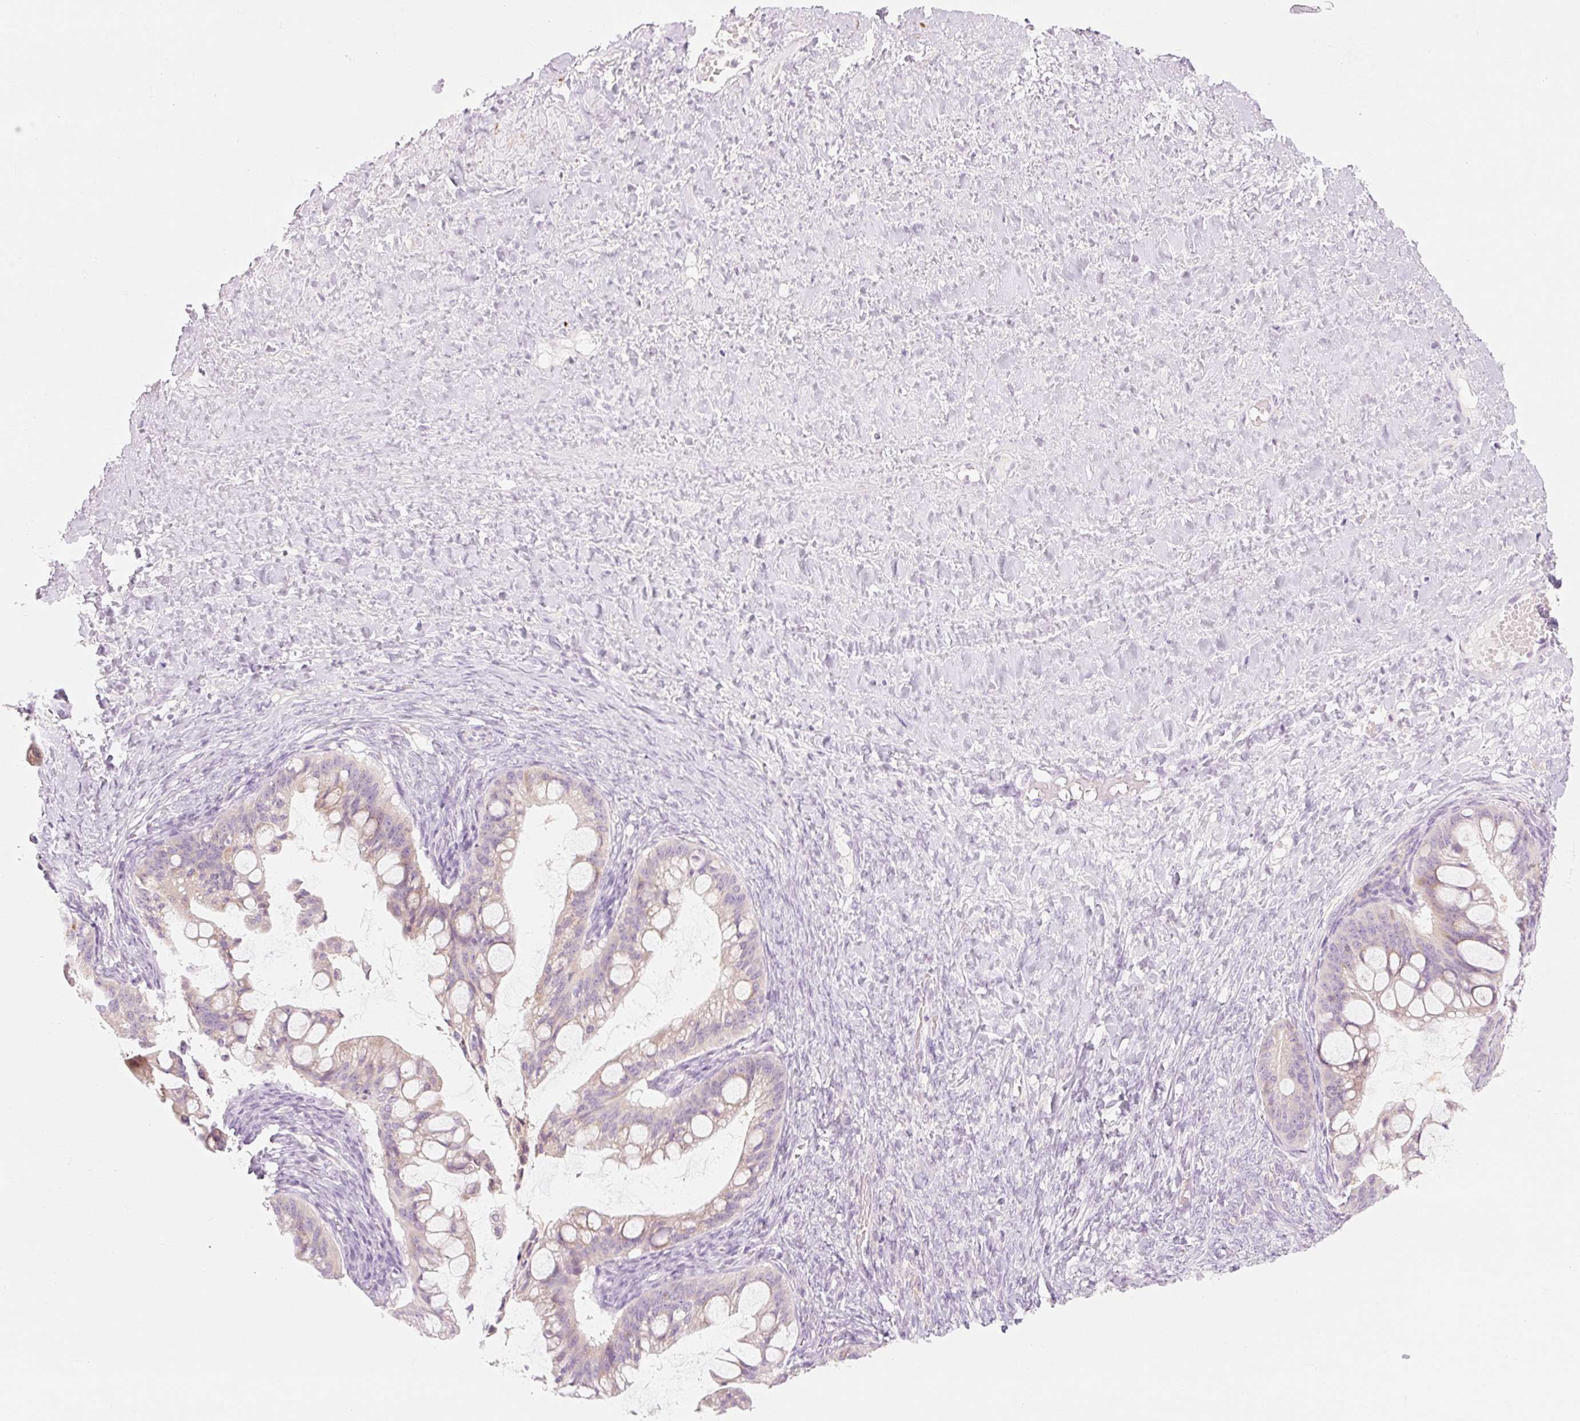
{"staining": {"intensity": "weak", "quantity": "<25%", "location": "cytoplasmic/membranous"}, "tissue": "ovarian cancer", "cell_type": "Tumor cells", "image_type": "cancer", "snomed": [{"axis": "morphology", "description": "Cystadenocarcinoma, mucinous, NOS"}, {"axis": "topography", "description": "Ovary"}], "caption": "Immunohistochemistry histopathology image of ovarian cancer (mucinous cystadenocarcinoma) stained for a protein (brown), which exhibits no staining in tumor cells.", "gene": "MYO1D", "patient": {"sex": "female", "age": 73}}